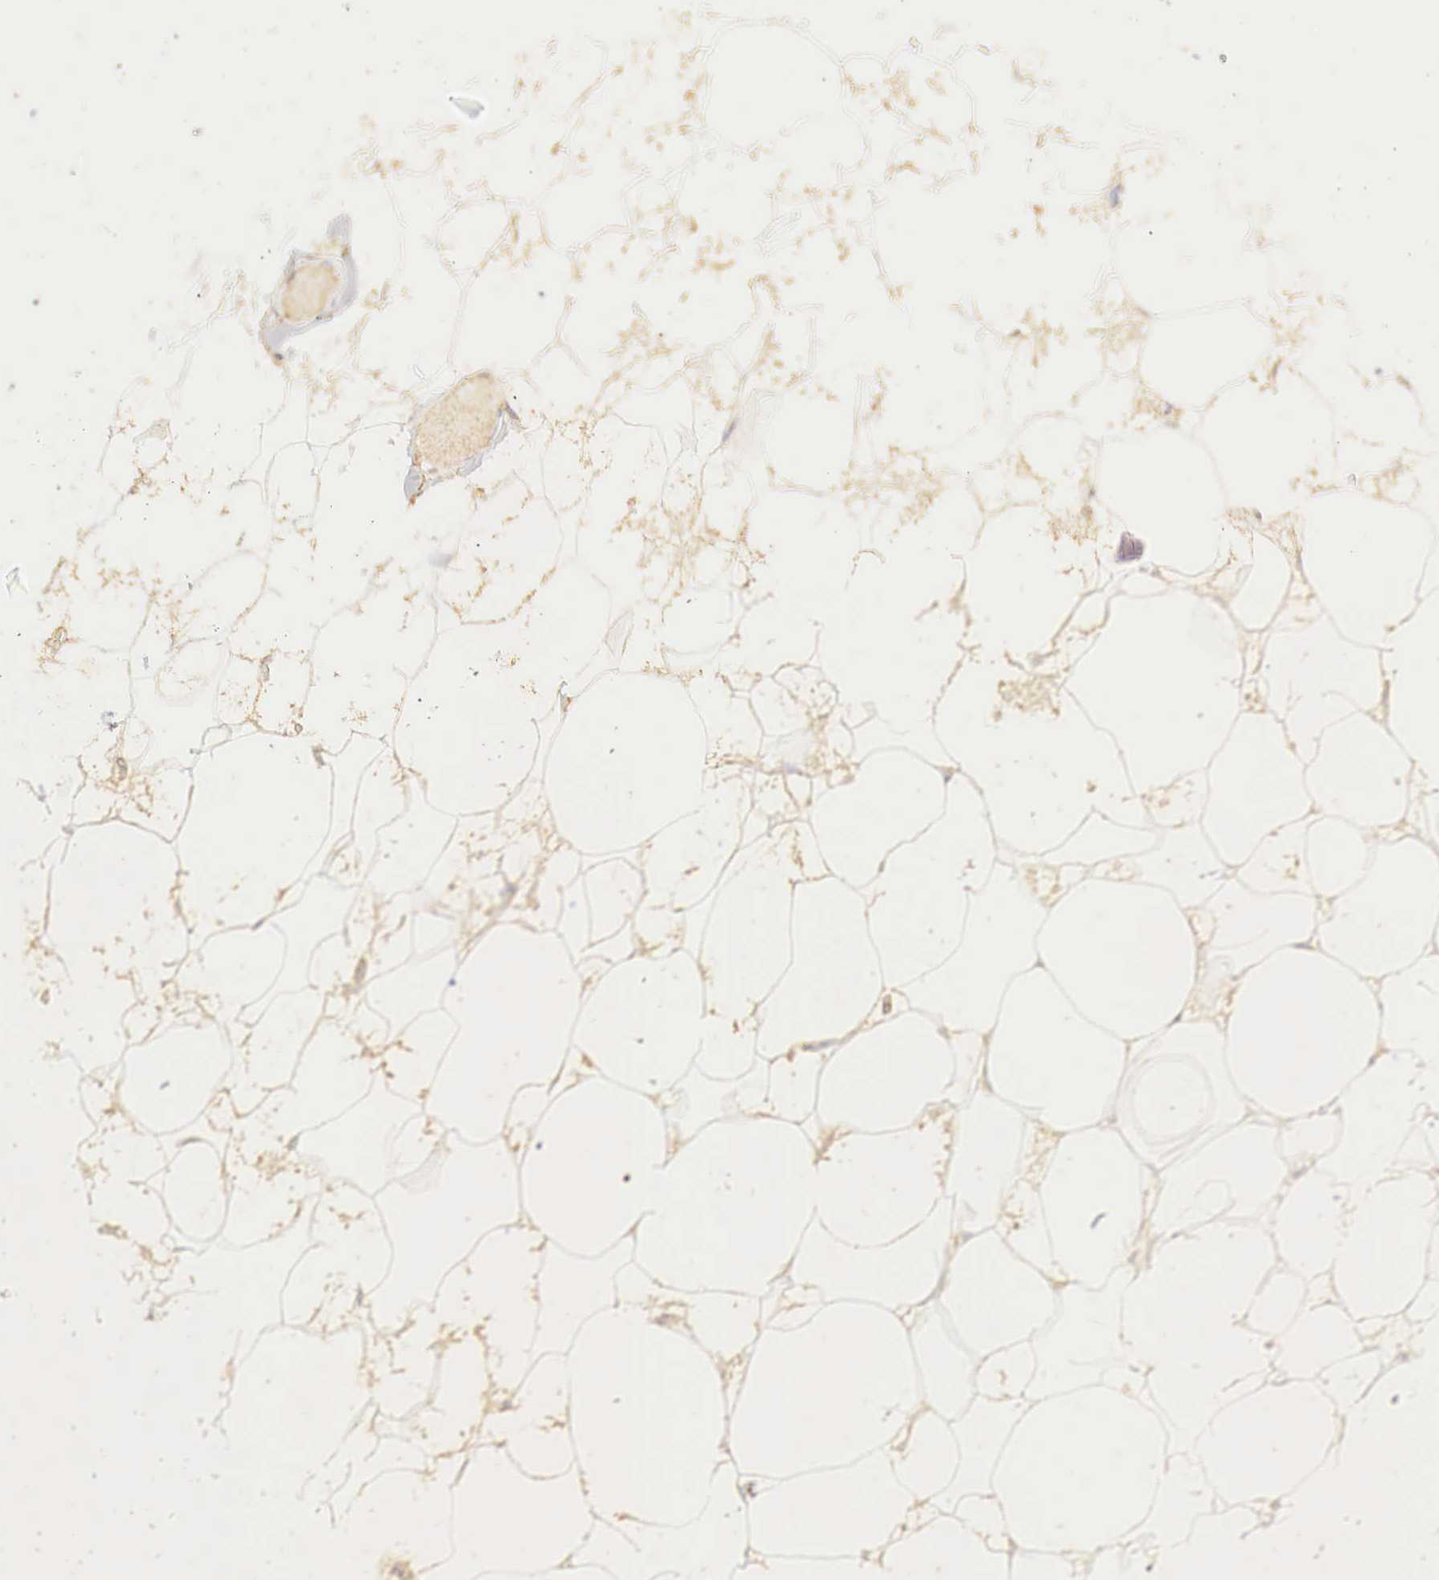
{"staining": {"intensity": "negative", "quantity": "none", "location": "none"}, "tissue": "adipose tissue", "cell_type": "Adipocytes", "image_type": "normal", "snomed": [{"axis": "morphology", "description": "Normal tissue, NOS"}, {"axis": "topography", "description": "Breast"}], "caption": "Adipocytes show no significant protein staining in normal adipose tissue. The staining was performed using DAB to visualize the protein expression in brown, while the nuclei were stained in blue with hematoxylin (Magnification: 20x).", "gene": "OTC", "patient": {"sex": "female", "age": 44}}